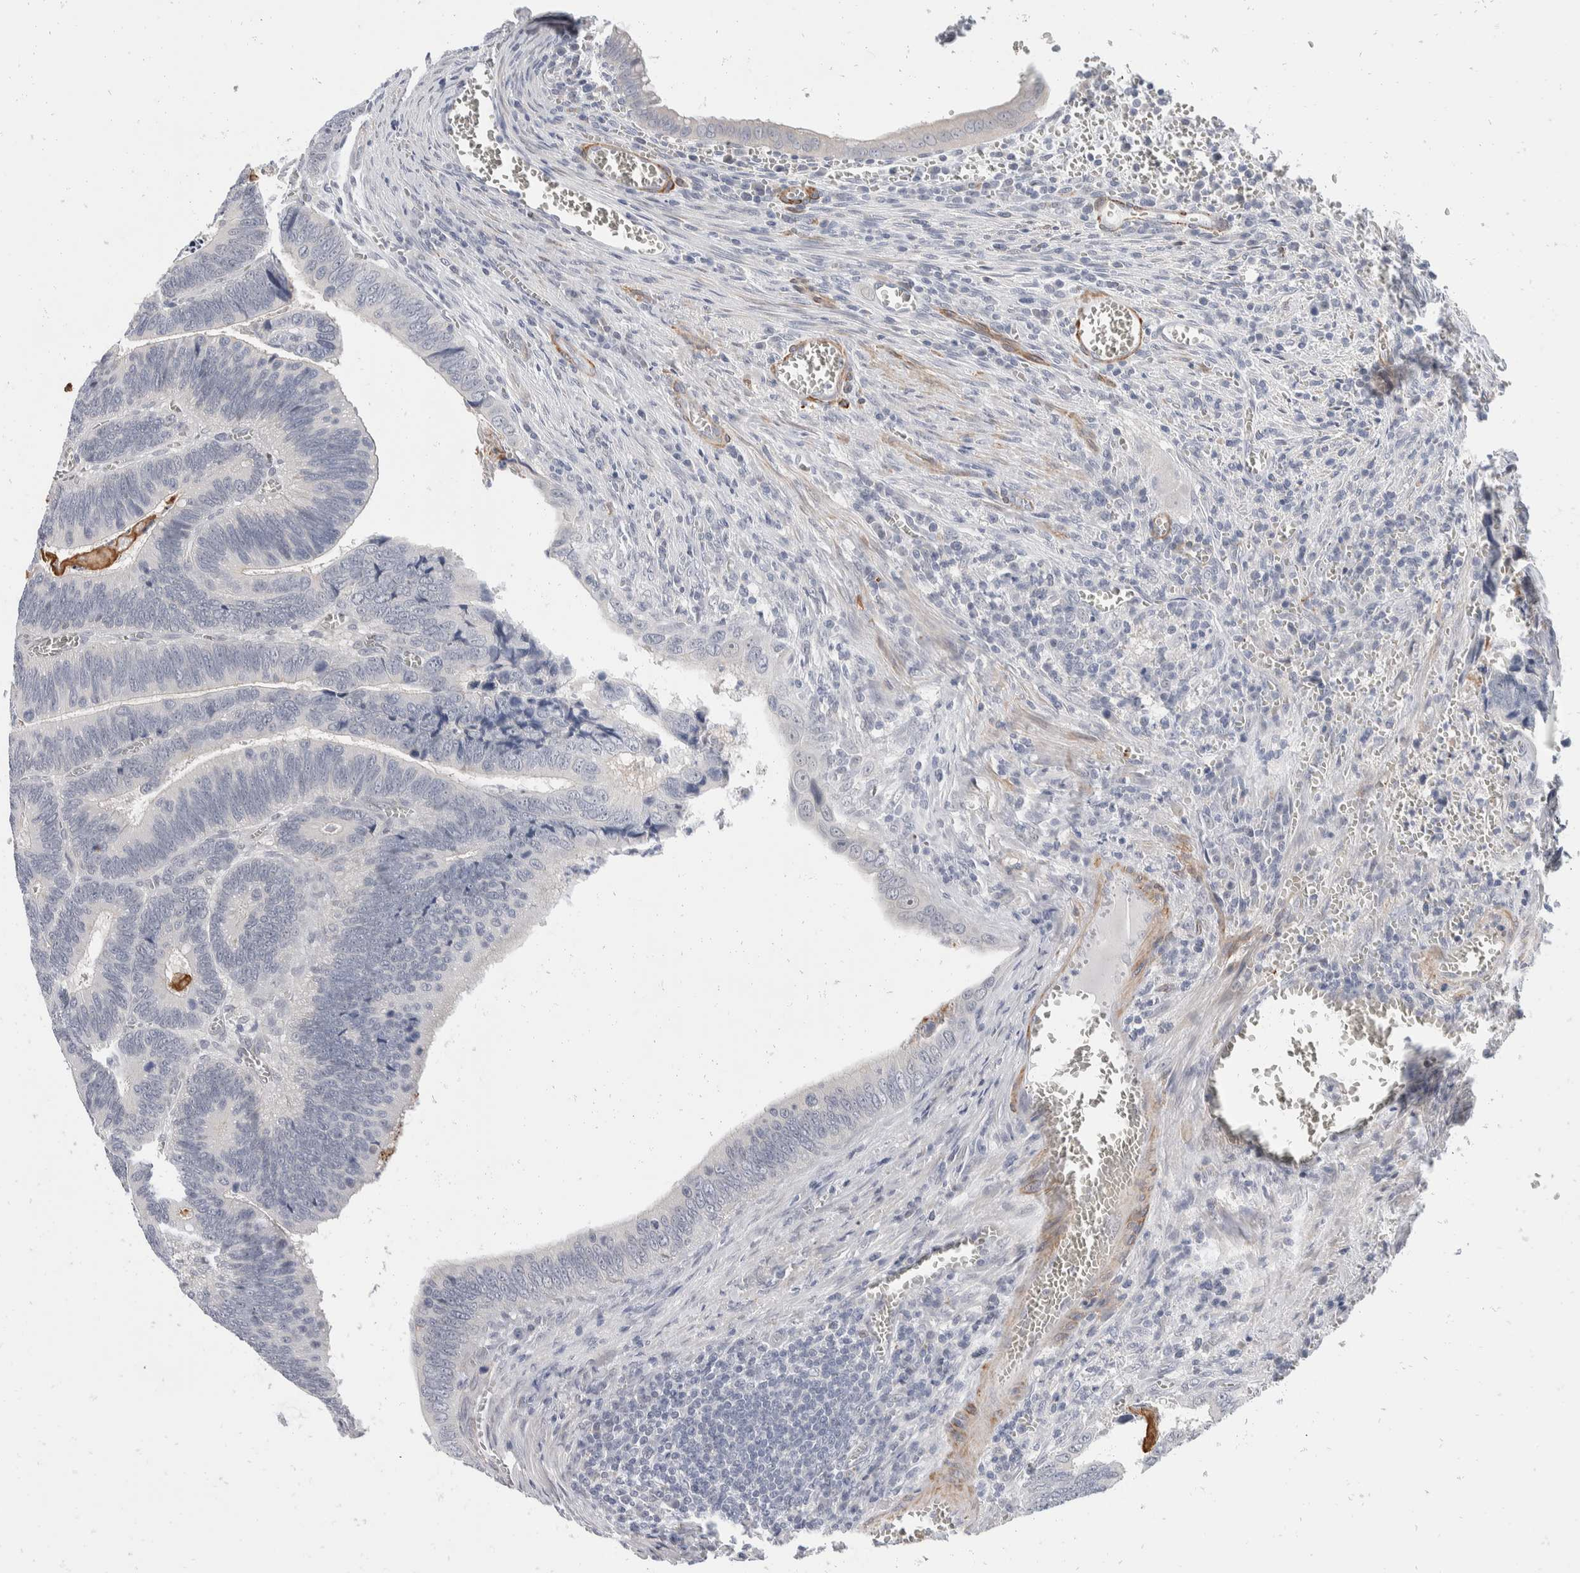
{"staining": {"intensity": "negative", "quantity": "none", "location": "none"}, "tissue": "colorectal cancer", "cell_type": "Tumor cells", "image_type": "cancer", "snomed": [{"axis": "morphology", "description": "Inflammation, NOS"}, {"axis": "morphology", "description": "Adenocarcinoma, NOS"}, {"axis": "topography", "description": "Colon"}], "caption": "High magnification brightfield microscopy of adenocarcinoma (colorectal) stained with DAB (3,3'-diaminobenzidine) (brown) and counterstained with hematoxylin (blue): tumor cells show no significant staining.", "gene": "CATSPERD", "patient": {"sex": "male", "age": 72}}